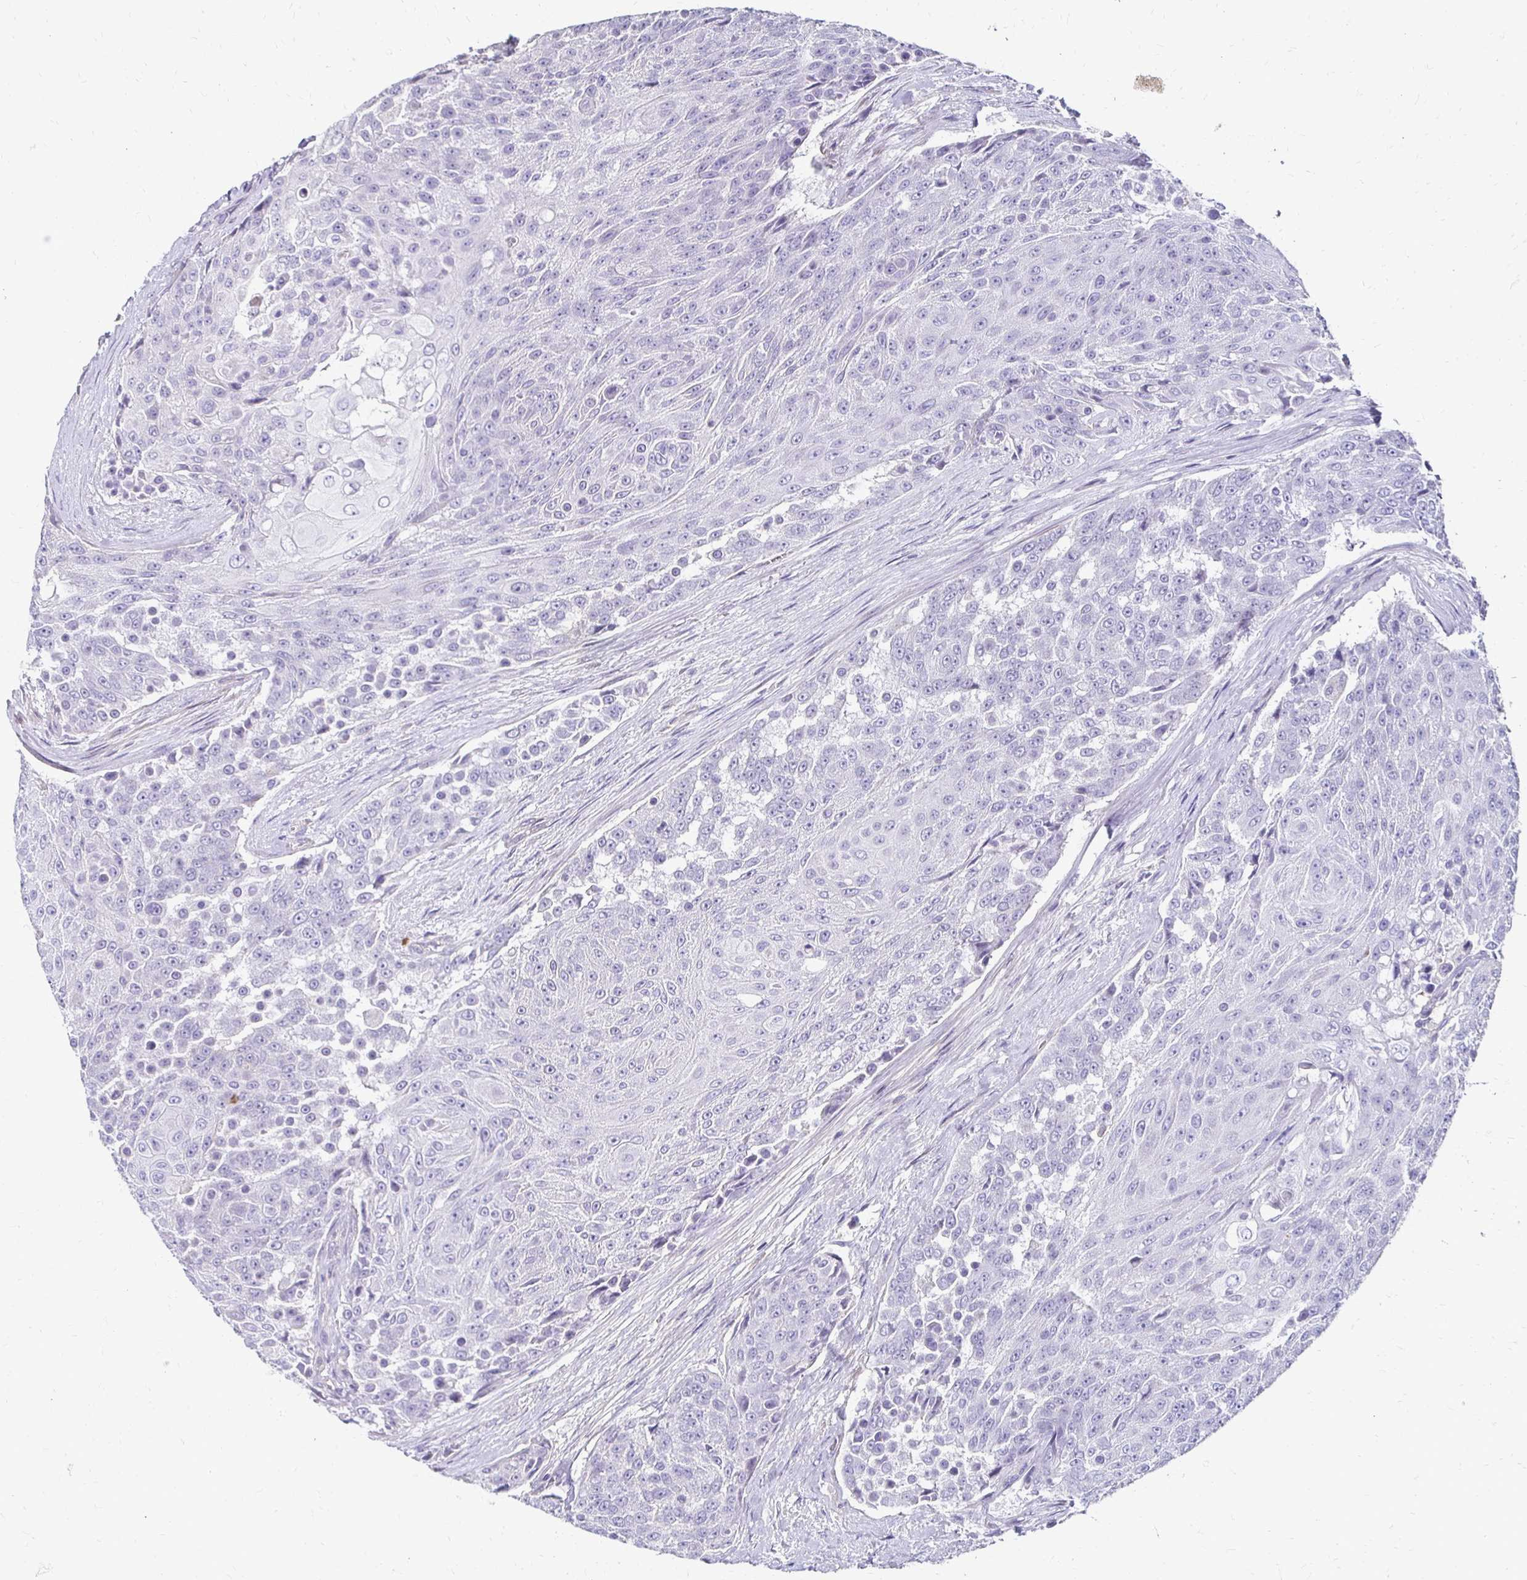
{"staining": {"intensity": "negative", "quantity": "none", "location": "none"}, "tissue": "urothelial cancer", "cell_type": "Tumor cells", "image_type": "cancer", "snomed": [{"axis": "morphology", "description": "Urothelial carcinoma, High grade"}, {"axis": "topography", "description": "Urinary bladder"}], "caption": "Urothelial cancer was stained to show a protein in brown. There is no significant positivity in tumor cells.", "gene": "AKAP6", "patient": {"sex": "female", "age": 63}}